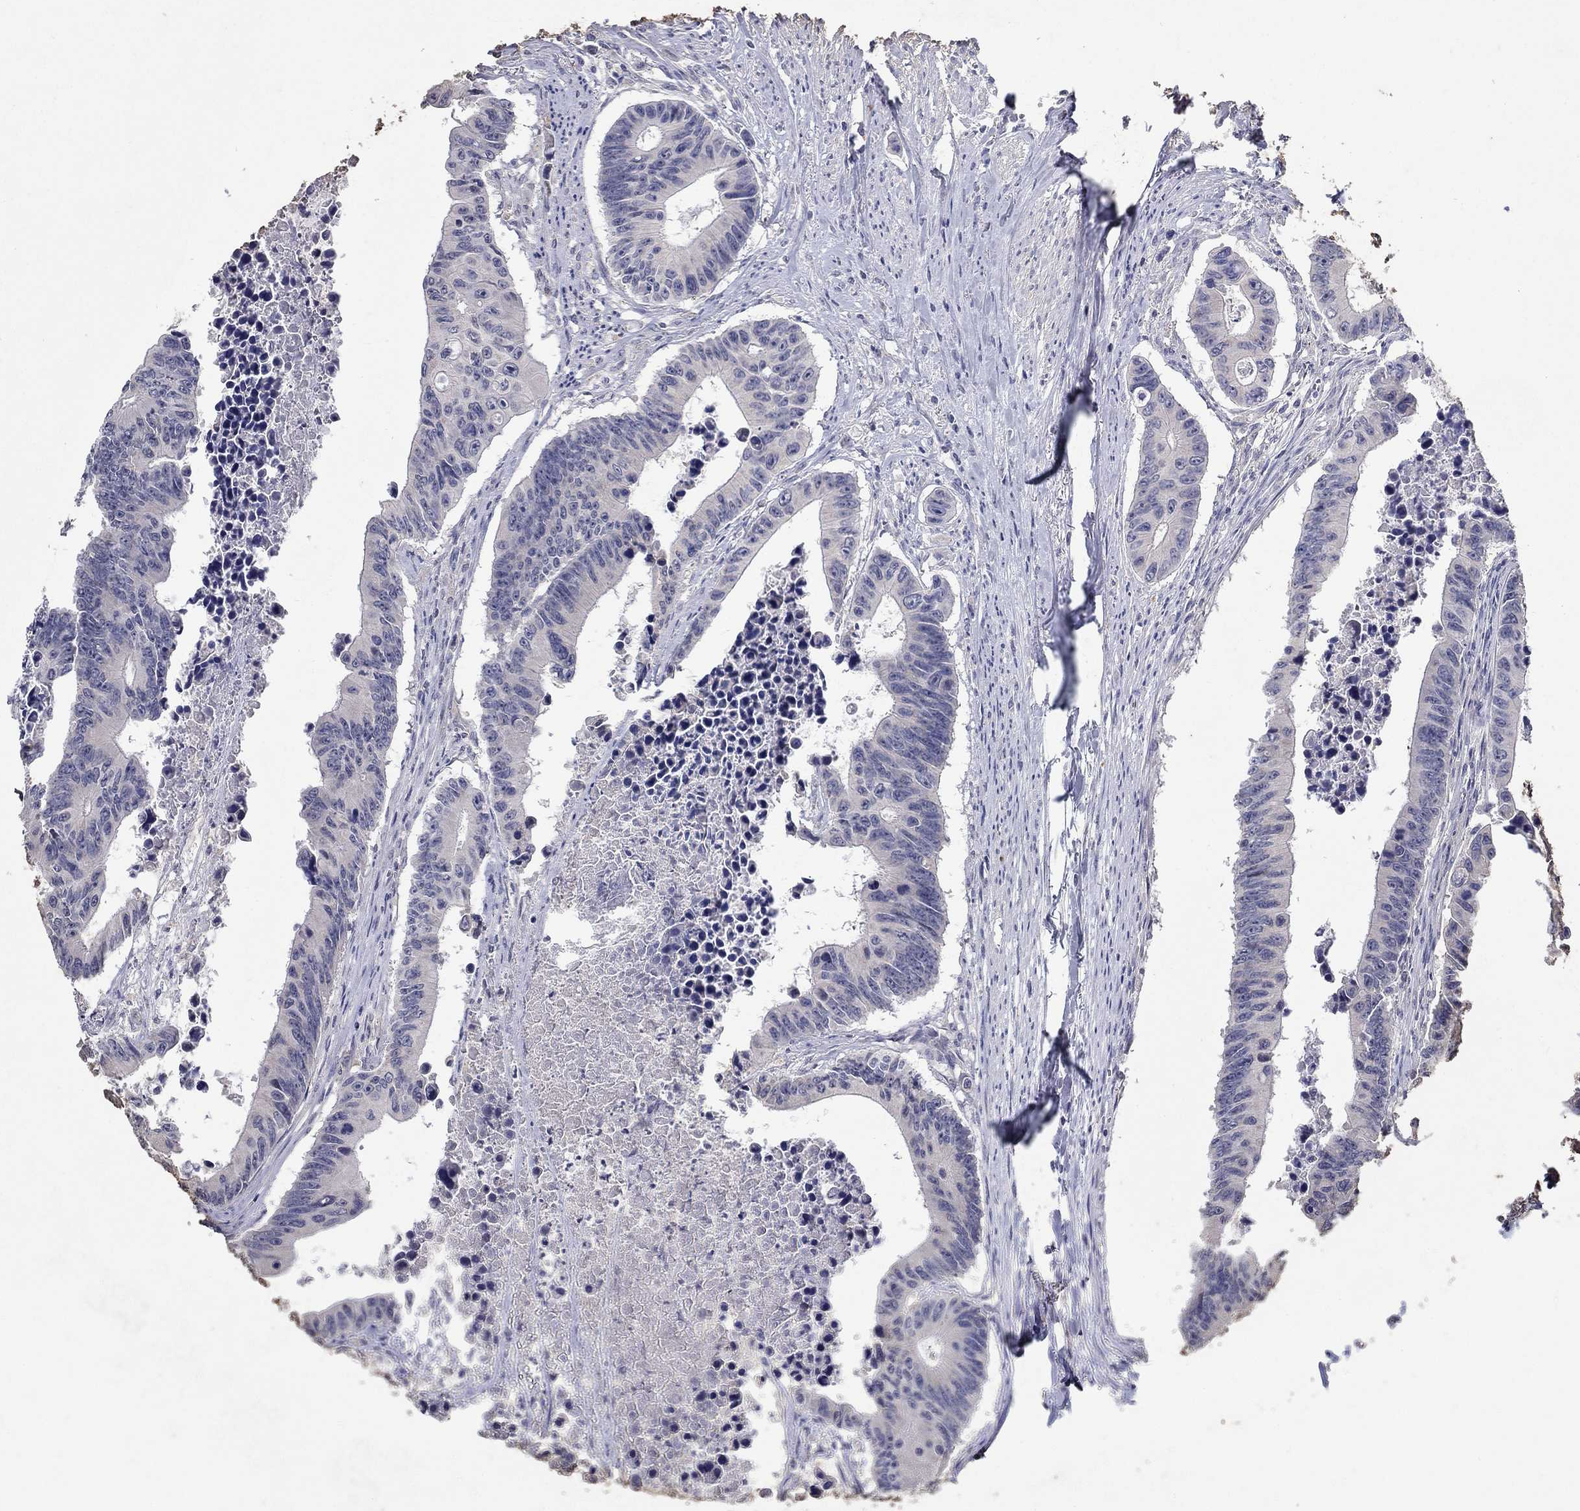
{"staining": {"intensity": "negative", "quantity": "none", "location": "none"}, "tissue": "colorectal cancer", "cell_type": "Tumor cells", "image_type": "cancer", "snomed": [{"axis": "morphology", "description": "Adenocarcinoma, NOS"}, {"axis": "topography", "description": "Colon"}], "caption": "Tumor cells show no significant positivity in colorectal adenocarcinoma. (DAB immunohistochemistry visualized using brightfield microscopy, high magnification).", "gene": "PROZ", "patient": {"sex": "female", "age": 87}}